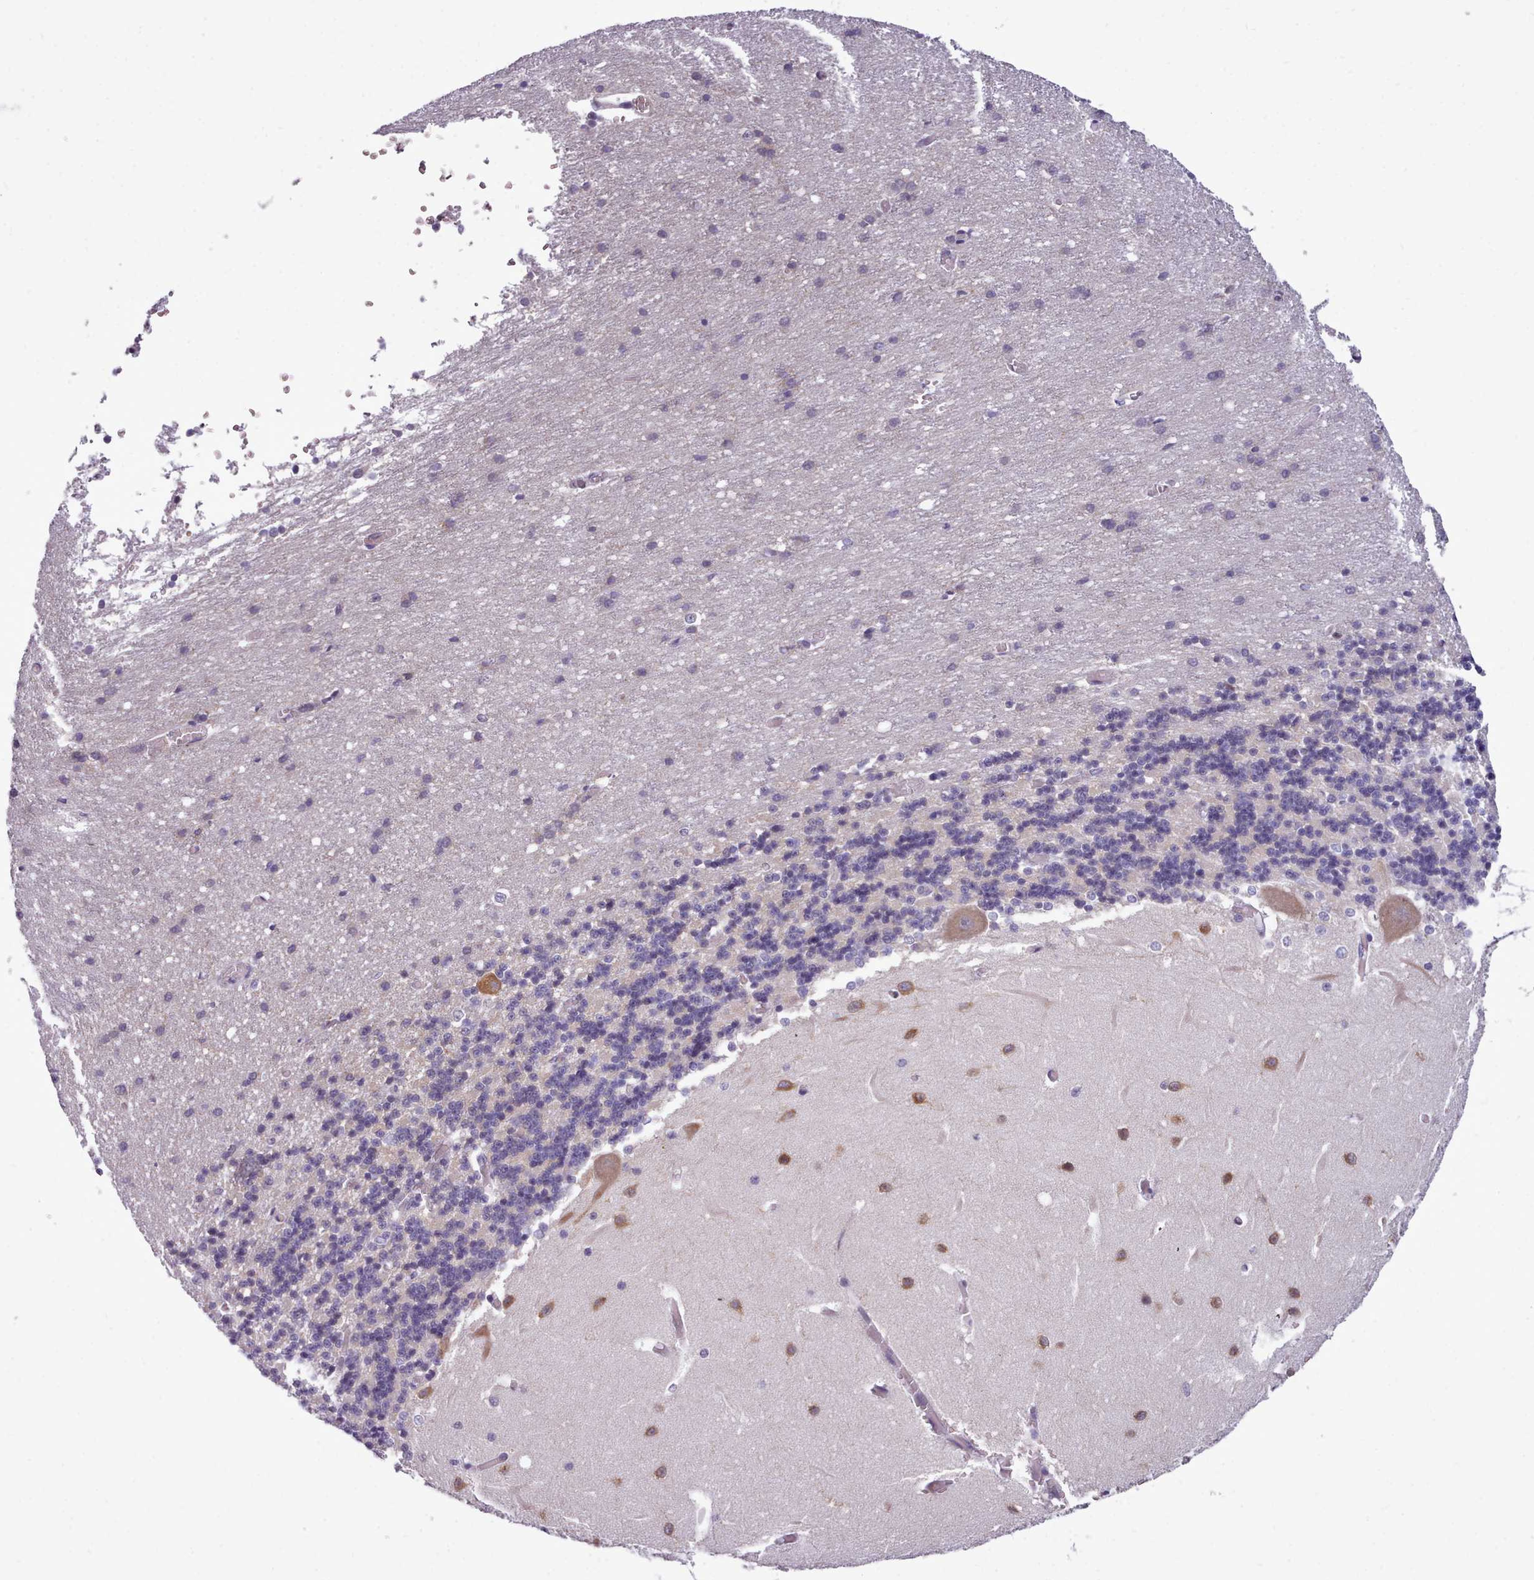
{"staining": {"intensity": "negative", "quantity": "none", "location": "none"}, "tissue": "cerebellum", "cell_type": "Cells in granular layer", "image_type": "normal", "snomed": [{"axis": "morphology", "description": "Normal tissue, NOS"}, {"axis": "topography", "description": "Cerebellum"}], "caption": "DAB immunohistochemical staining of benign cerebellum demonstrates no significant staining in cells in granular layer. (DAB IHC visualized using brightfield microscopy, high magnification).", "gene": "KCTD16", "patient": {"sex": "male", "age": 37}}